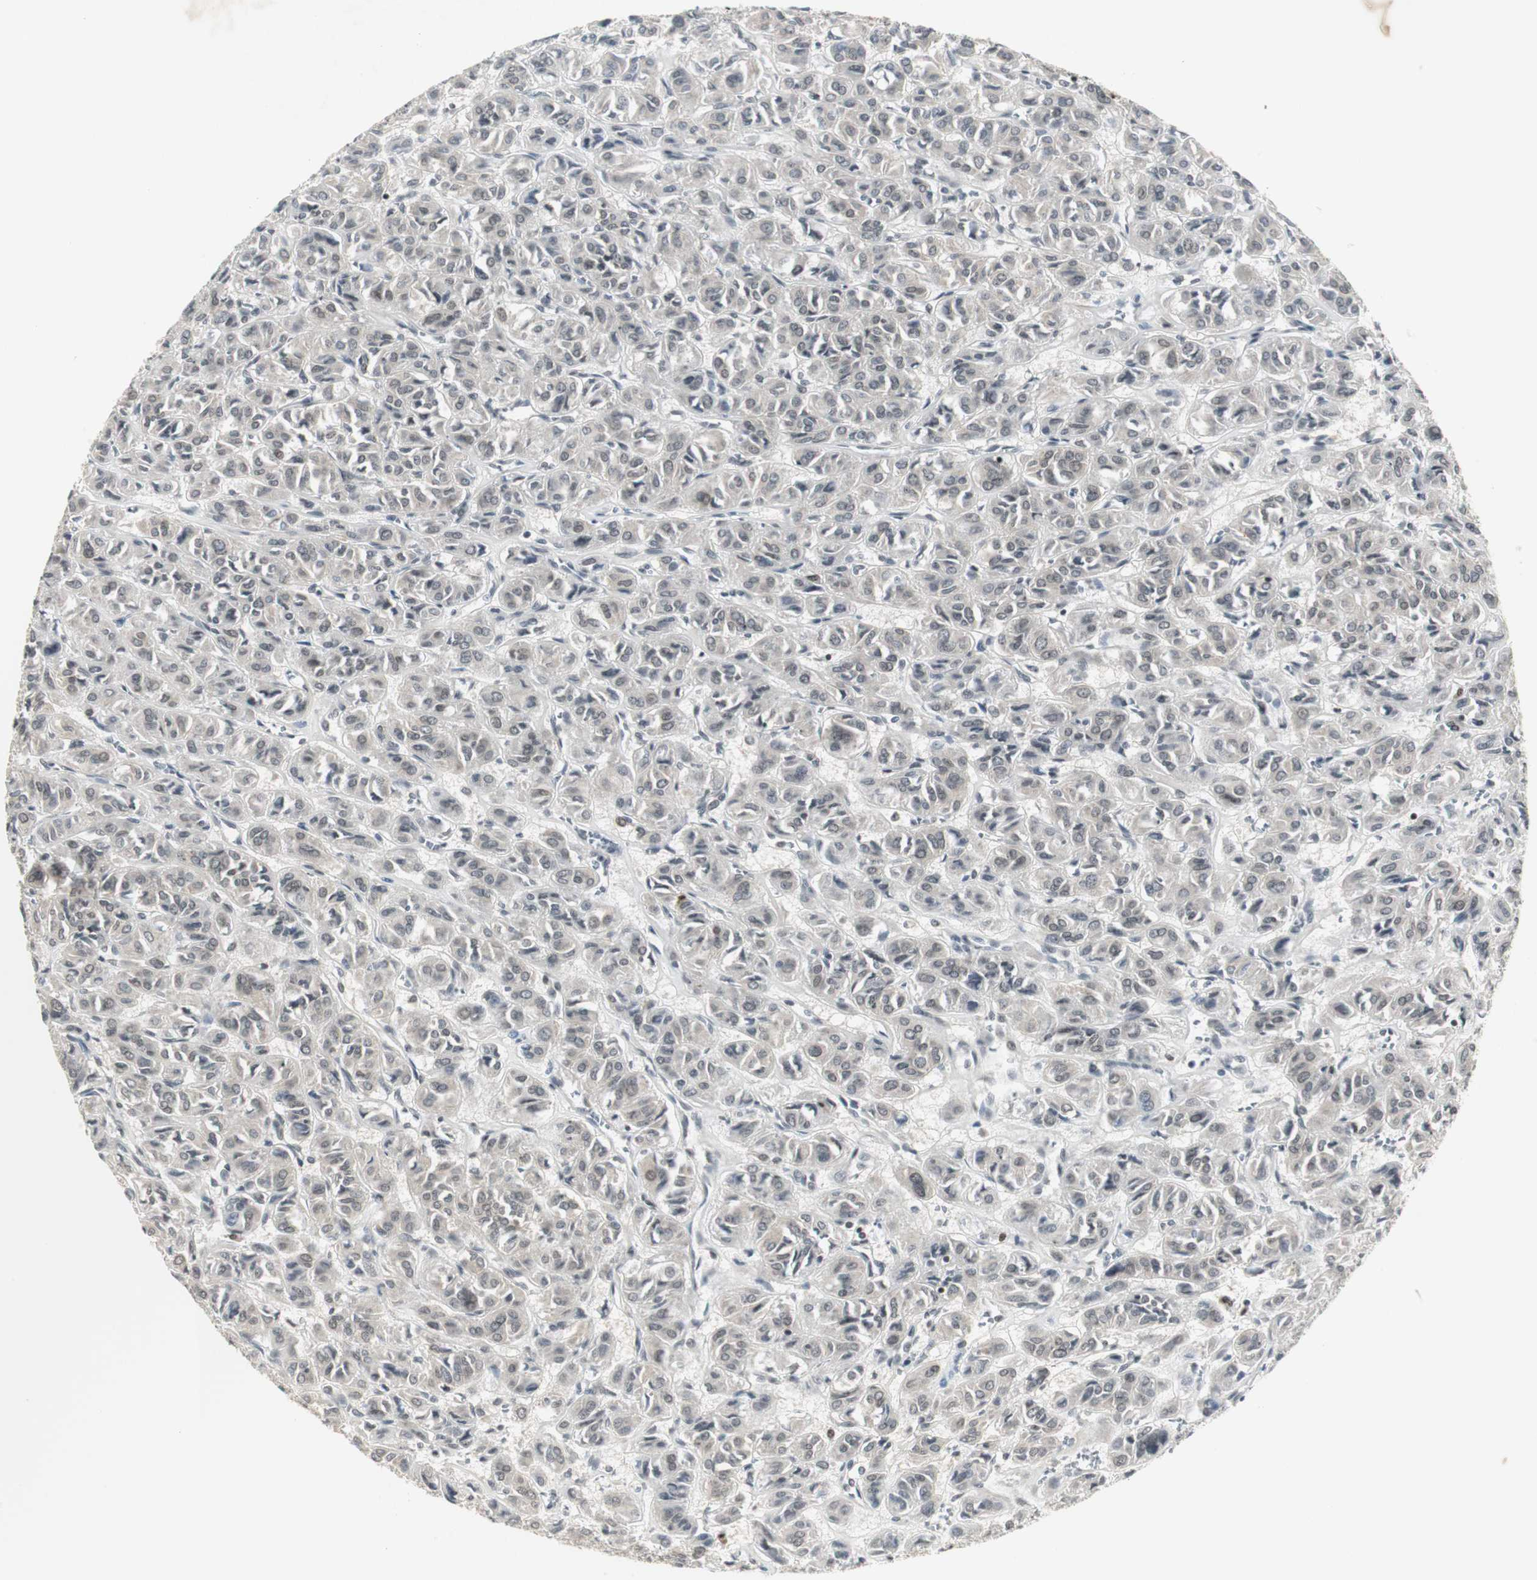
{"staining": {"intensity": "weak", "quantity": "25%-75%", "location": "cytoplasmic/membranous,nuclear"}, "tissue": "thyroid cancer", "cell_type": "Tumor cells", "image_type": "cancer", "snomed": [{"axis": "morphology", "description": "Follicular adenoma carcinoma, NOS"}, {"axis": "topography", "description": "Thyroid gland"}], "caption": "Protein staining reveals weak cytoplasmic/membranous and nuclear staining in about 25%-75% of tumor cells in thyroid follicular adenoma carcinoma. (DAB (3,3'-diaminobenzidine) IHC with brightfield microscopy, high magnification).", "gene": "MPG", "patient": {"sex": "female", "age": 71}}